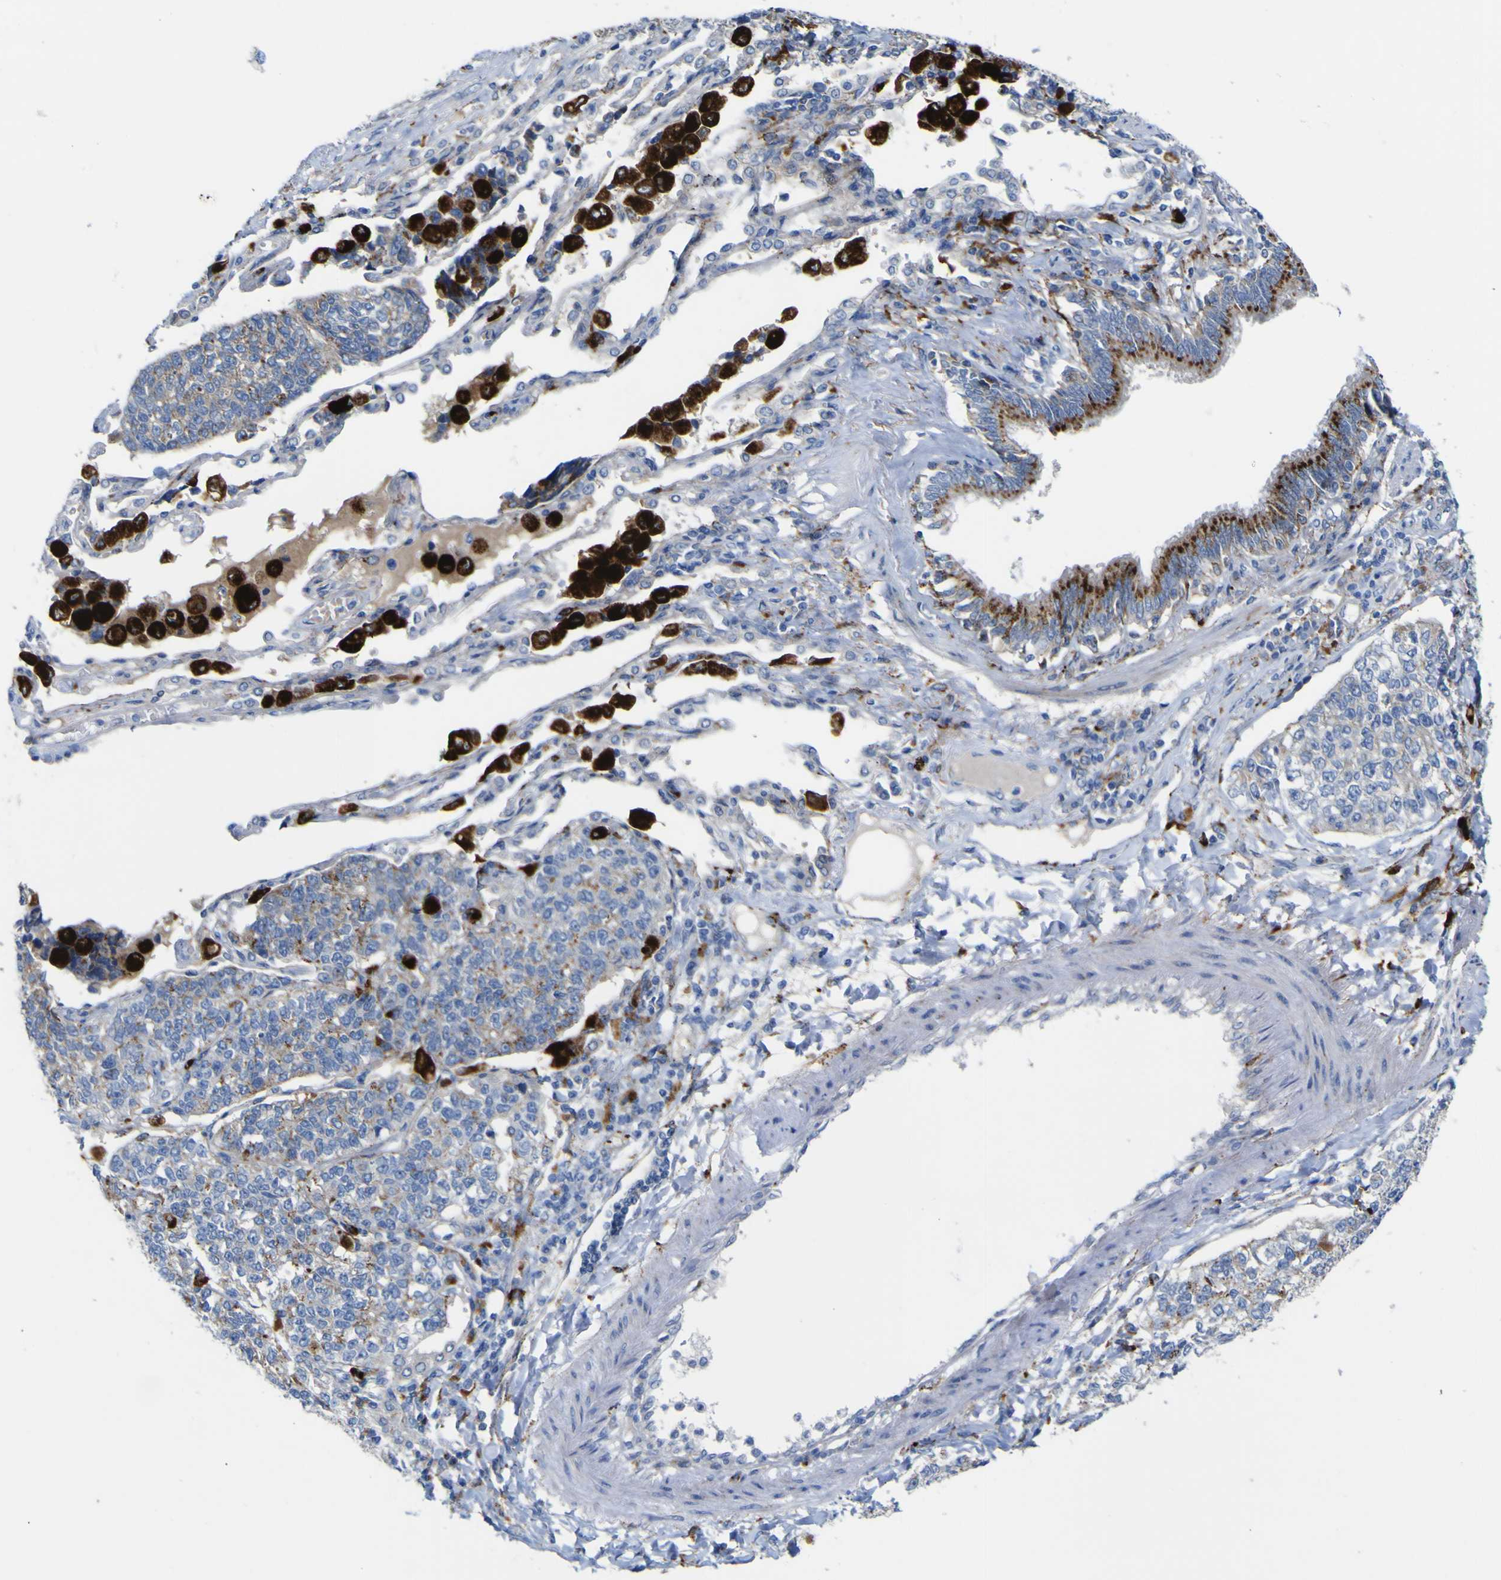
{"staining": {"intensity": "moderate", "quantity": "25%-75%", "location": "cytoplasmic/membranous"}, "tissue": "lung cancer", "cell_type": "Tumor cells", "image_type": "cancer", "snomed": [{"axis": "morphology", "description": "Adenocarcinoma, NOS"}, {"axis": "topography", "description": "Lung"}], "caption": "Immunohistochemistry of lung adenocarcinoma displays medium levels of moderate cytoplasmic/membranous positivity in approximately 25%-75% of tumor cells.", "gene": "PTPRF", "patient": {"sex": "male", "age": 49}}